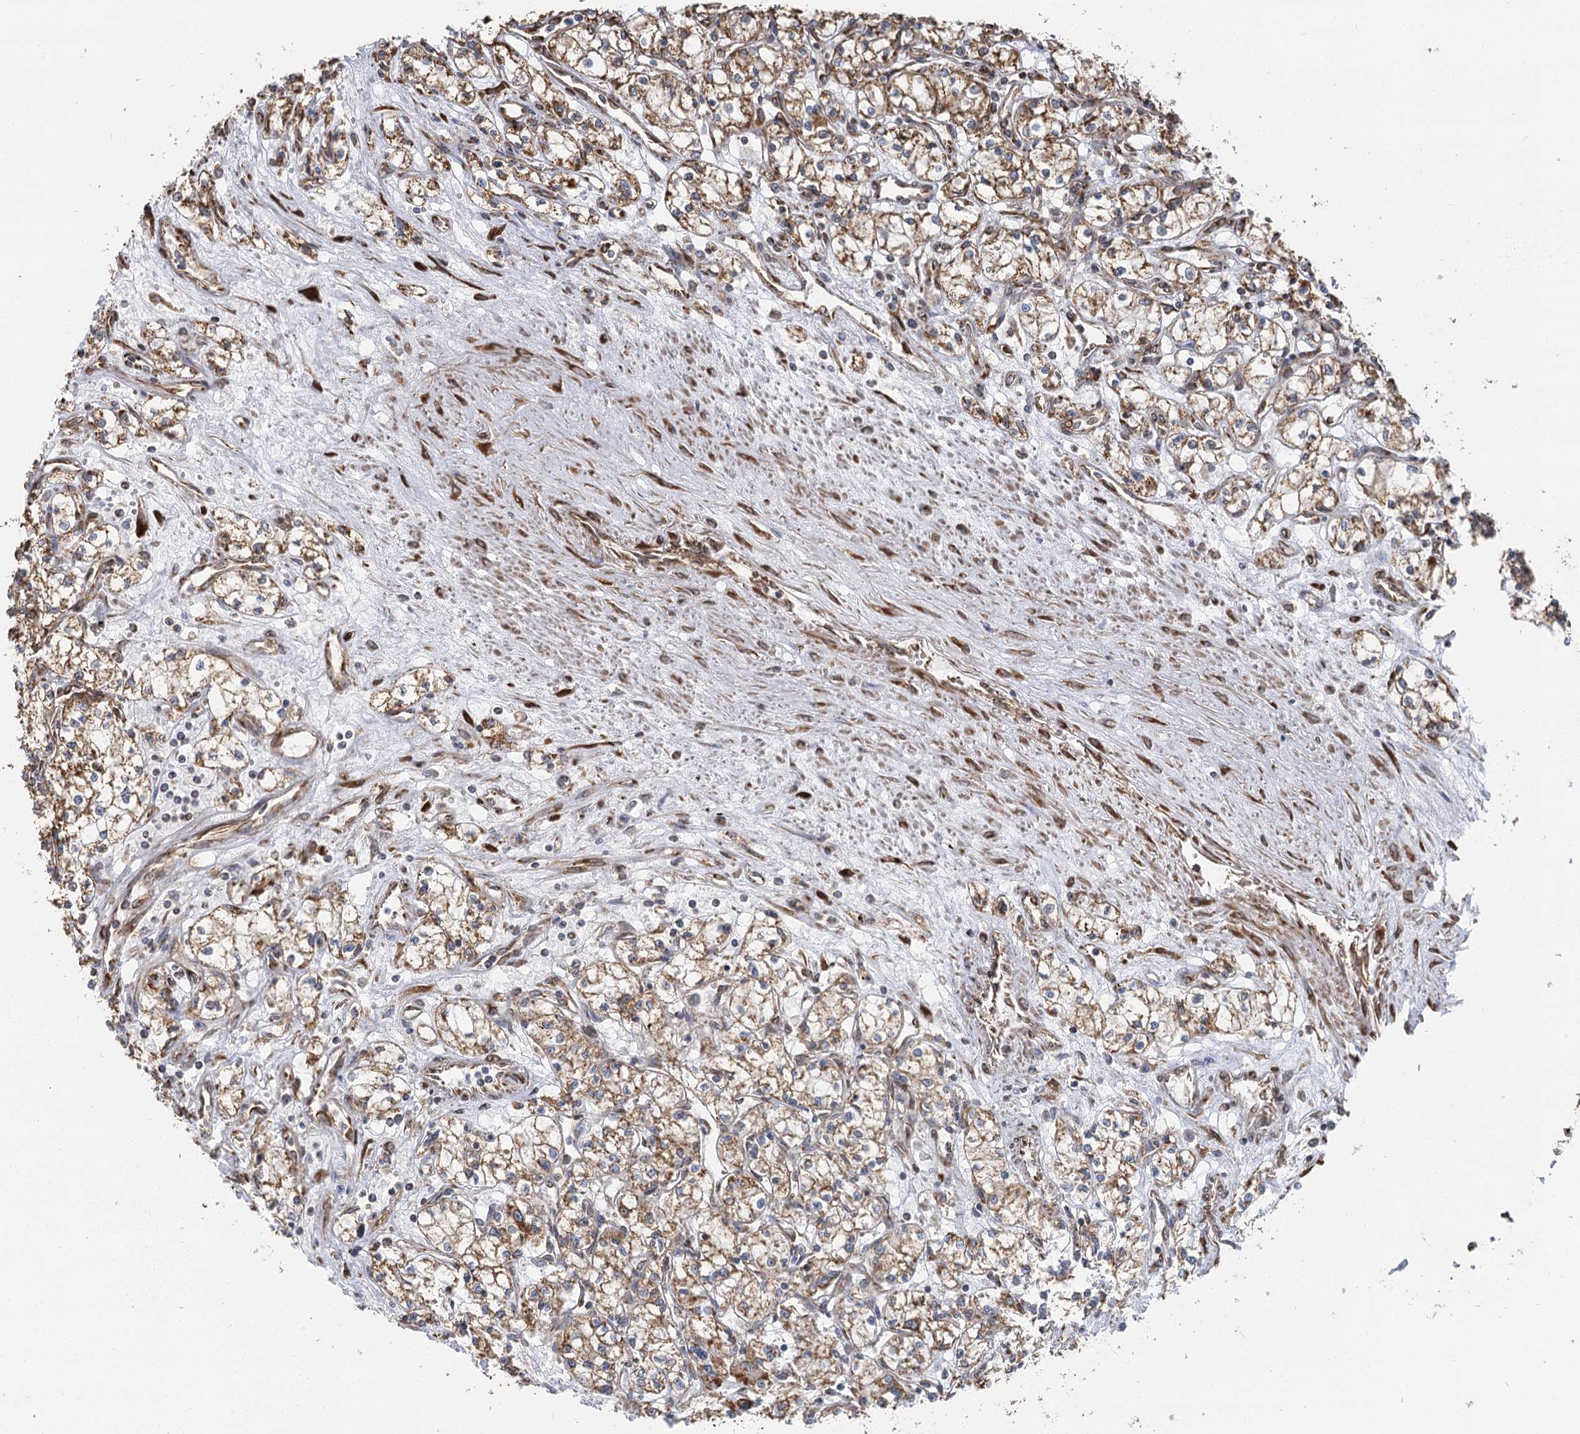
{"staining": {"intensity": "moderate", "quantity": ">75%", "location": "cytoplasmic/membranous"}, "tissue": "renal cancer", "cell_type": "Tumor cells", "image_type": "cancer", "snomed": [{"axis": "morphology", "description": "Adenocarcinoma, NOS"}, {"axis": "topography", "description": "Kidney"}], "caption": "Renal cancer stained for a protein demonstrates moderate cytoplasmic/membranous positivity in tumor cells.", "gene": "IL11RA", "patient": {"sex": "male", "age": 59}}